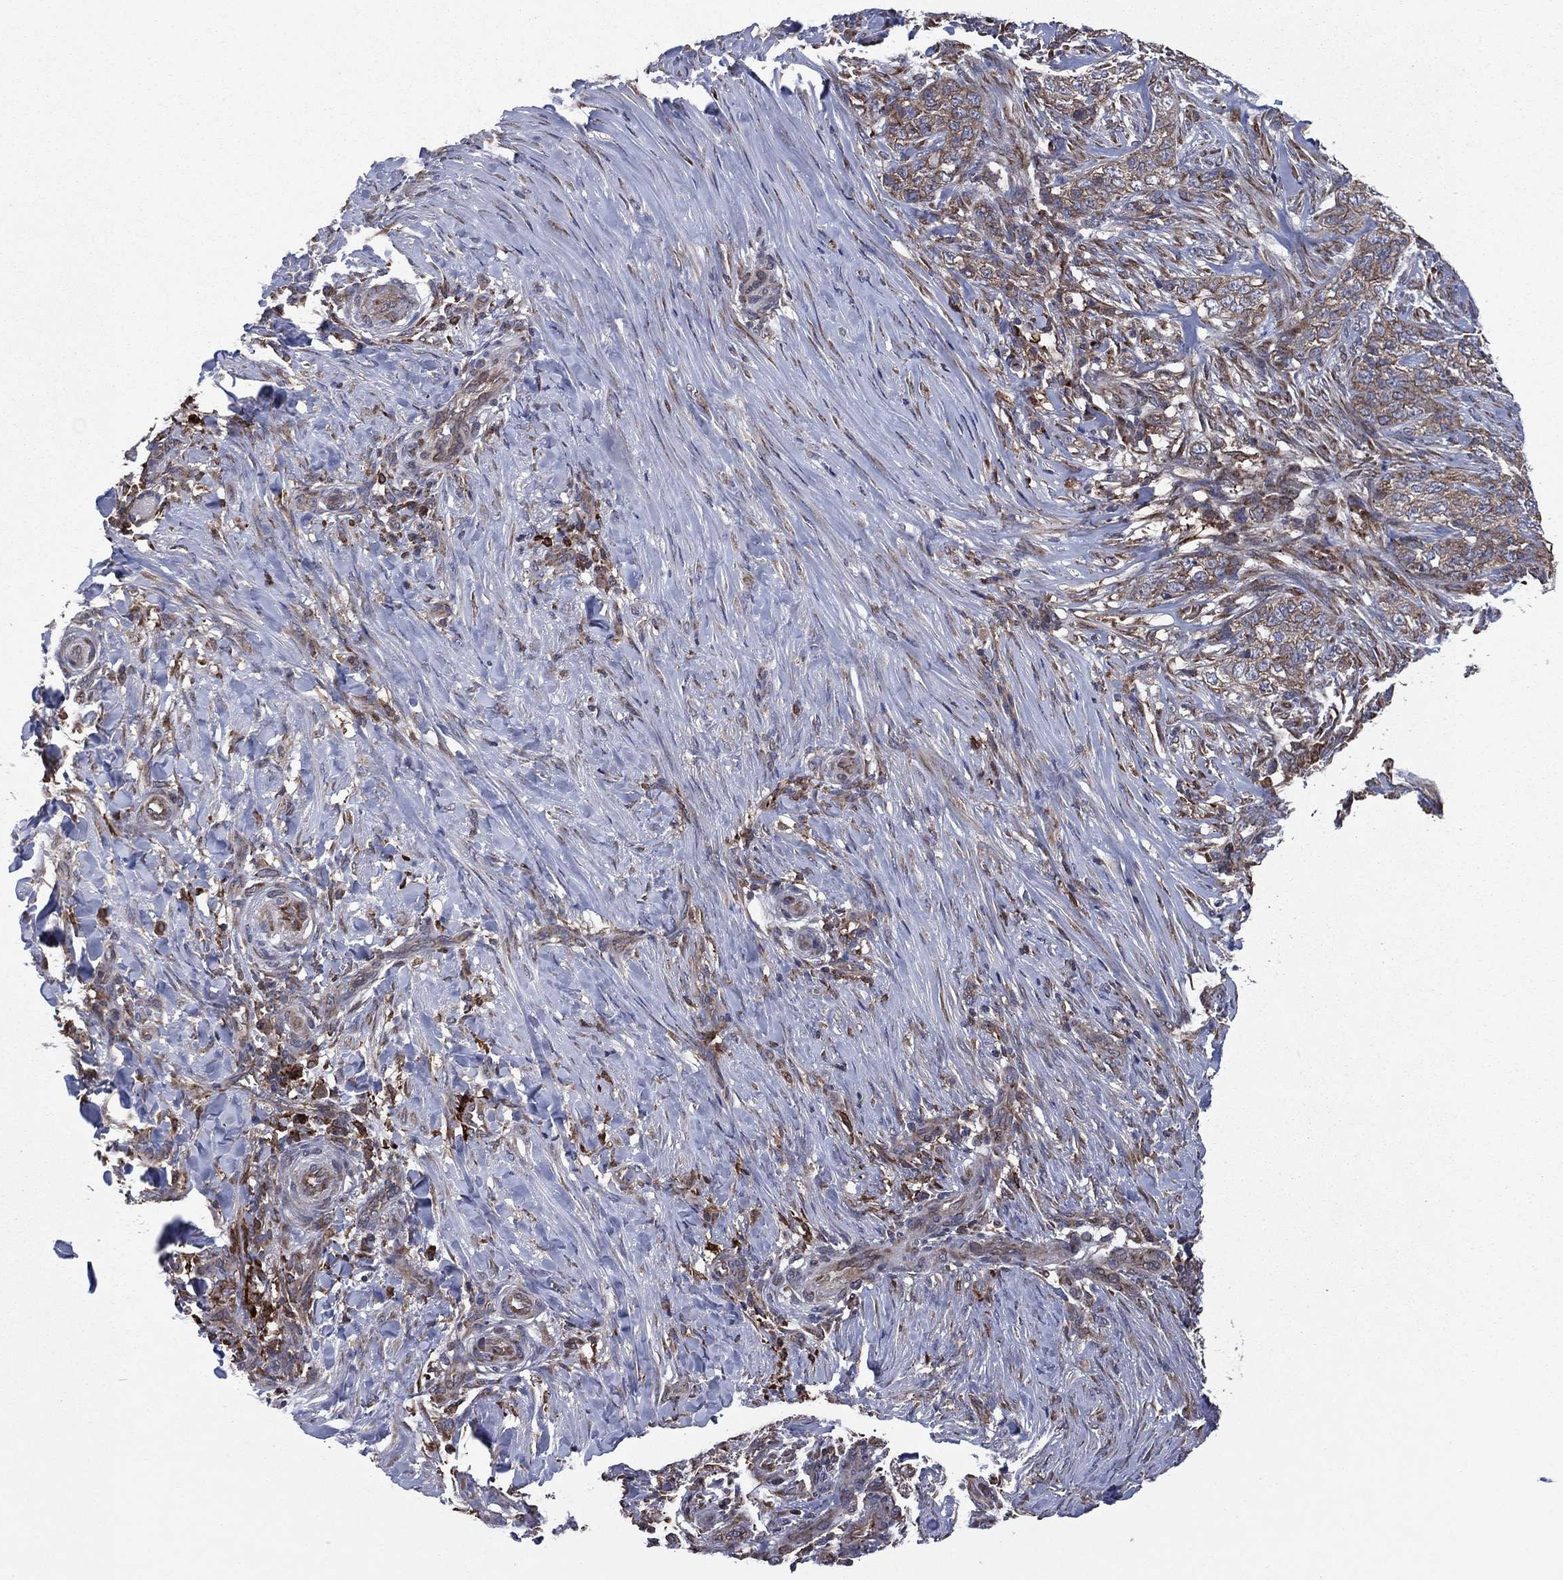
{"staining": {"intensity": "weak", "quantity": "25%-75%", "location": "cytoplasmic/membranous"}, "tissue": "skin cancer", "cell_type": "Tumor cells", "image_type": "cancer", "snomed": [{"axis": "morphology", "description": "Basal cell carcinoma"}, {"axis": "topography", "description": "Skin"}], "caption": "Protein analysis of skin cancer tissue exhibits weak cytoplasmic/membranous positivity in about 25%-75% of tumor cells. The staining was performed using DAB (3,3'-diaminobenzidine), with brown indicating positive protein expression. Nuclei are stained blue with hematoxylin.", "gene": "C2orf76", "patient": {"sex": "female", "age": 69}}